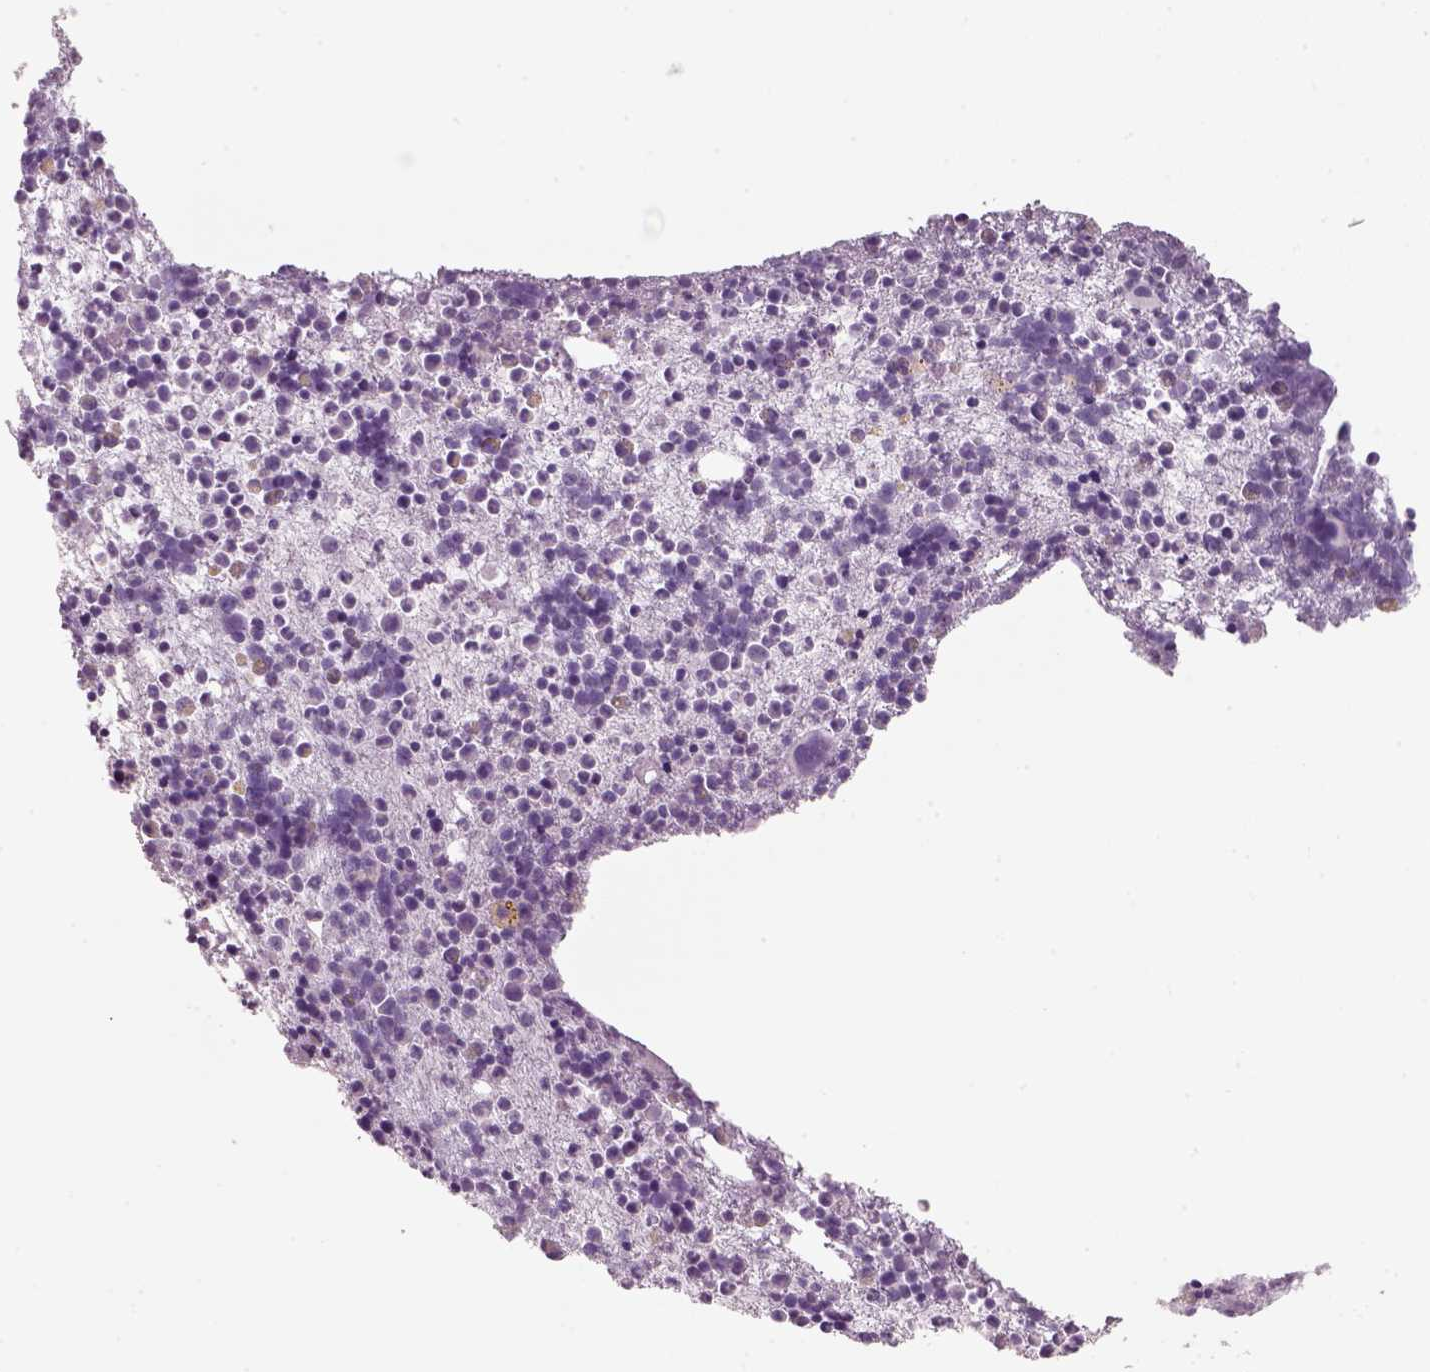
{"staining": {"intensity": "negative", "quantity": "none", "location": "none"}, "tissue": "bone marrow", "cell_type": "Hematopoietic cells", "image_type": "normal", "snomed": [{"axis": "morphology", "description": "Normal tissue, NOS"}, {"axis": "topography", "description": "Bone marrow"}], "caption": "This photomicrograph is of normal bone marrow stained with immunohistochemistry to label a protein in brown with the nuclei are counter-stained blue. There is no expression in hematopoietic cells.", "gene": "SLC6A2", "patient": {"sex": "male", "age": 54}}